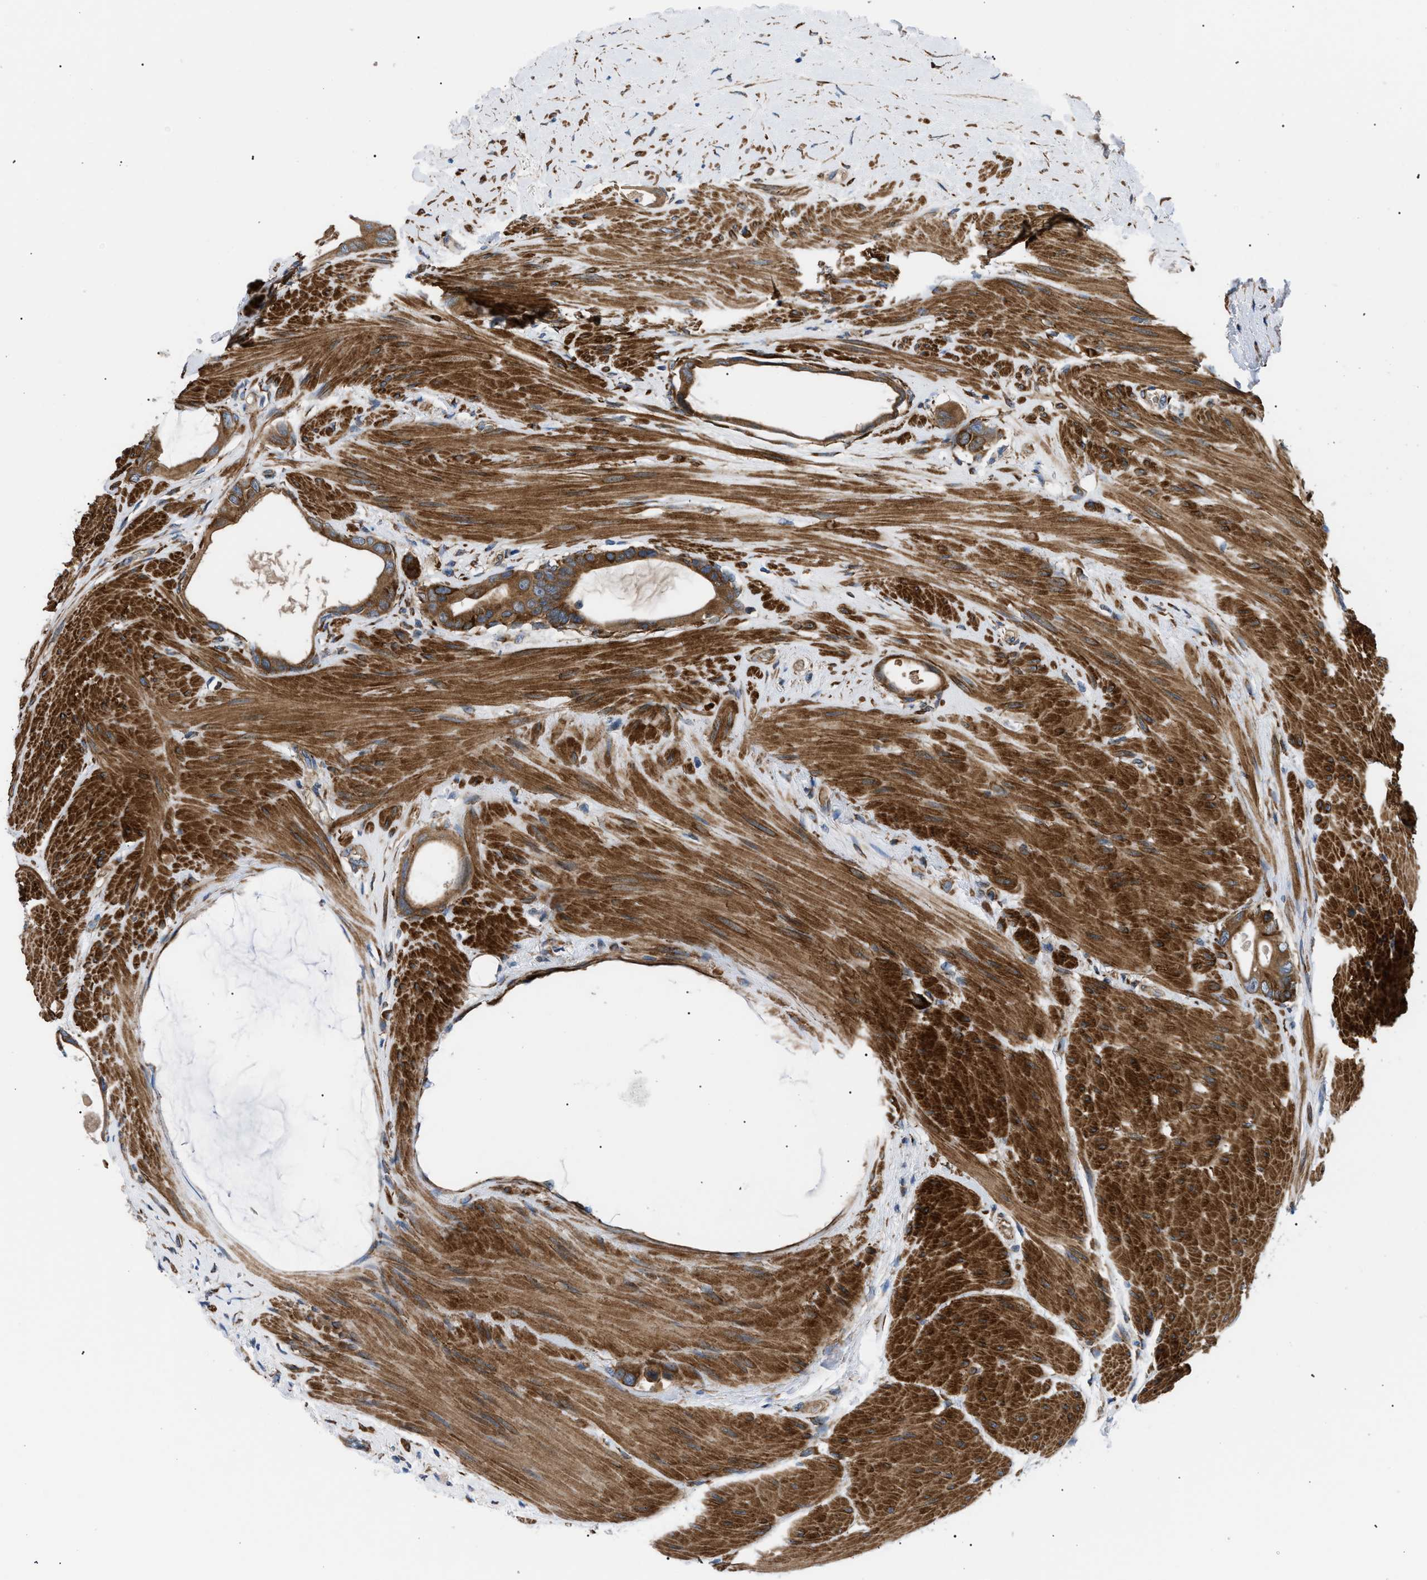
{"staining": {"intensity": "moderate", "quantity": ">75%", "location": "cytoplasmic/membranous"}, "tissue": "colorectal cancer", "cell_type": "Tumor cells", "image_type": "cancer", "snomed": [{"axis": "morphology", "description": "Adenocarcinoma, NOS"}, {"axis": "topography", "description": "Rectum"}], "caption": "This is a micrograph of immunohistochemistry (IHC) staining of colorectal cancer (adenocarcinoma), which shows moderate staining in the cytoplasmic/membranous of tumor cells.", "gene": "MYO10", "patient": {"sex": "male", "age": 51}}